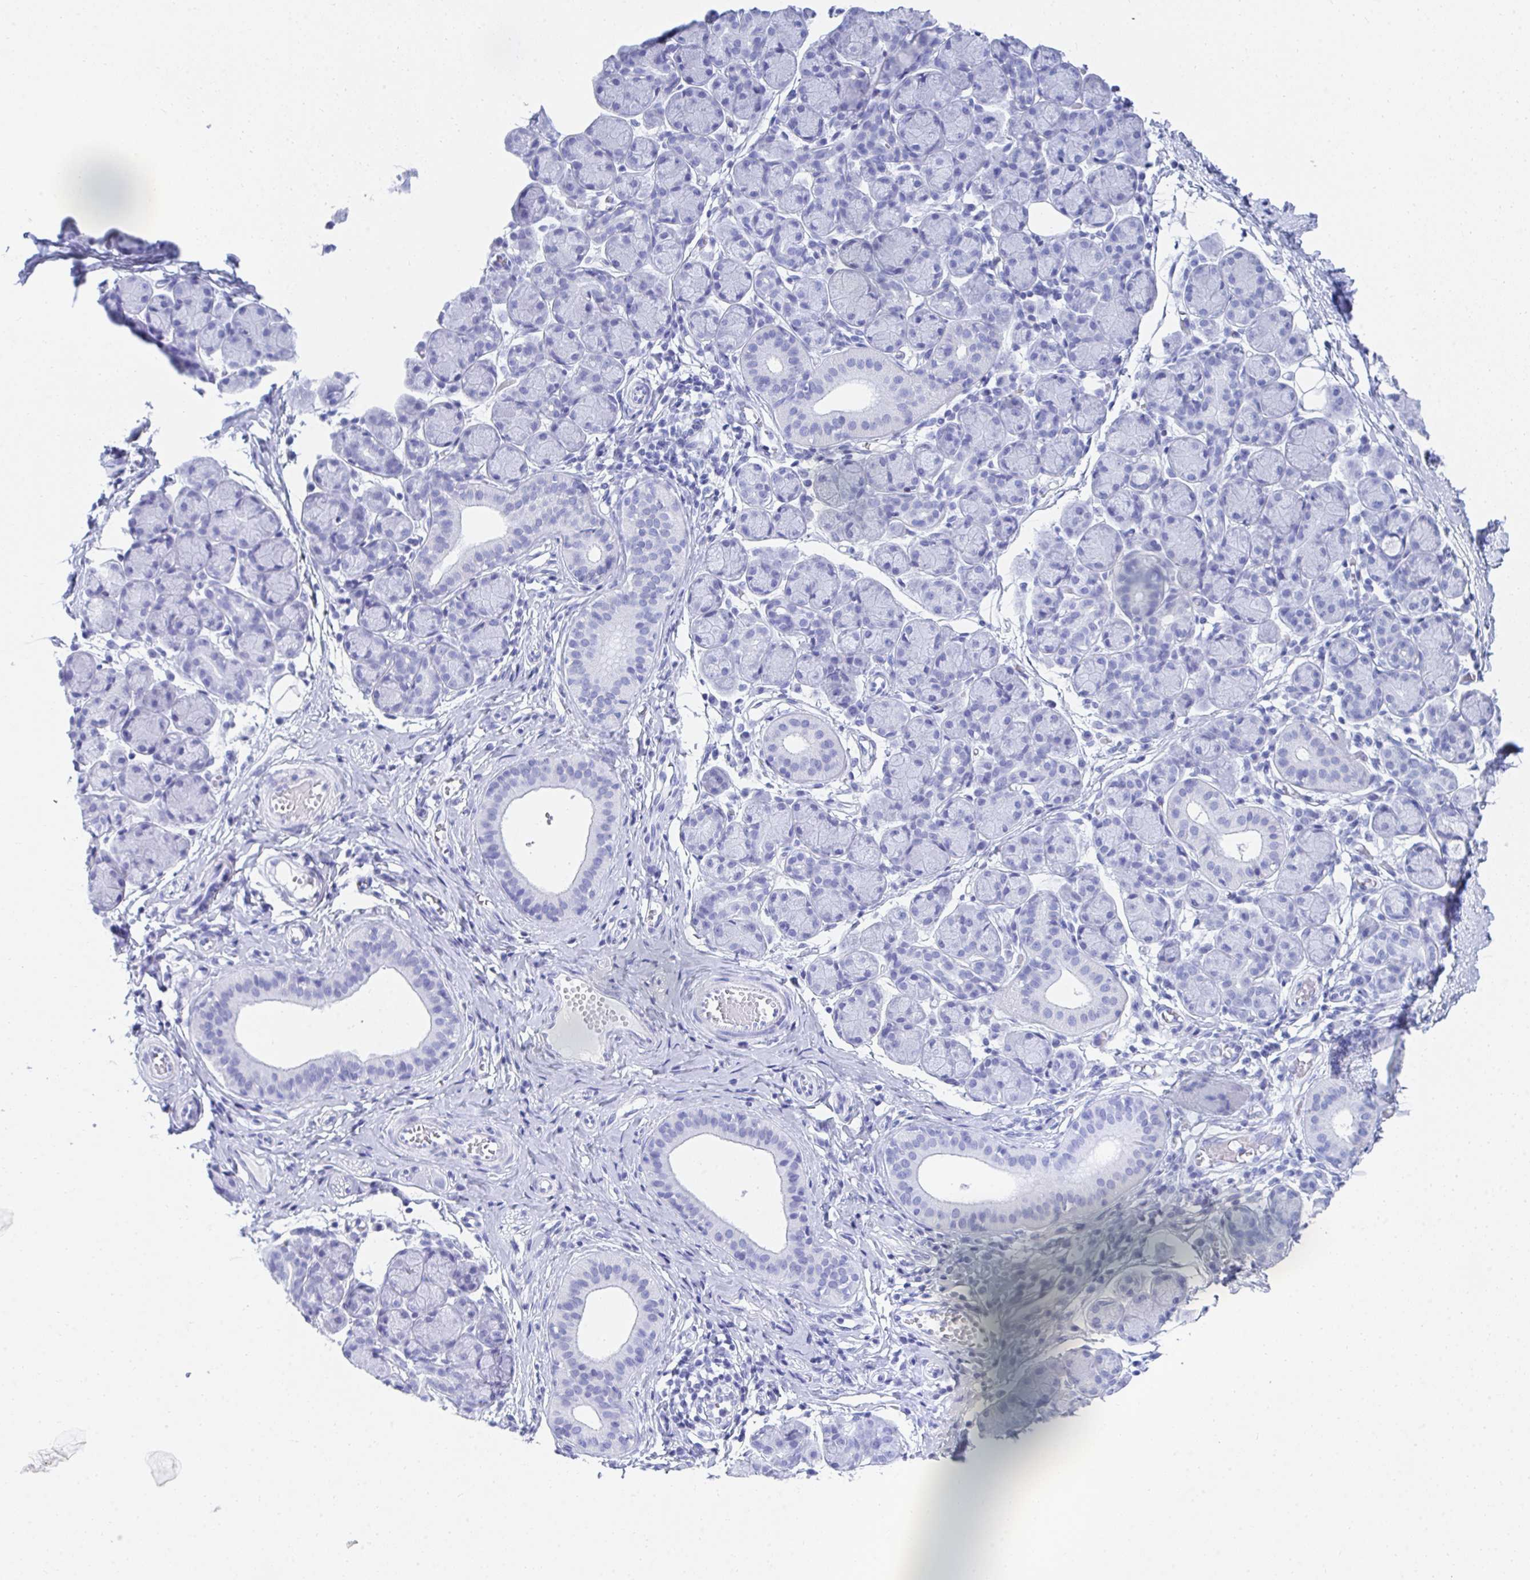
{"staining": {"intensity": "negative", "quantity": "none", "location": "none"}, "tissue": "salivary gland", "cell_type": "Glandular cells", "image_type": "normal", "snomed": [{"axis": "morphology", "description": "Normal tissue, NOS"}, {"axis": "morphology", "description": "Inflammation, NOS"}, {"axis": "topography", "description": "Lymph node"}, {"axis": "topography", "description": "Salivary gland"}], "caption": "High magnification brightfield microscopy of unremarkable salivary gland stained with DAB (brown) and counterstained with hematoxylin (blue): glandular cells show no significant staining. Brightfield microscopy of immunohistochemistry (IHC) stained with DAB (brown) and hematoxylin (blue), captured at high magnification.", "gene": "CD7", "patient": {"sex": "male", "age": 3}}